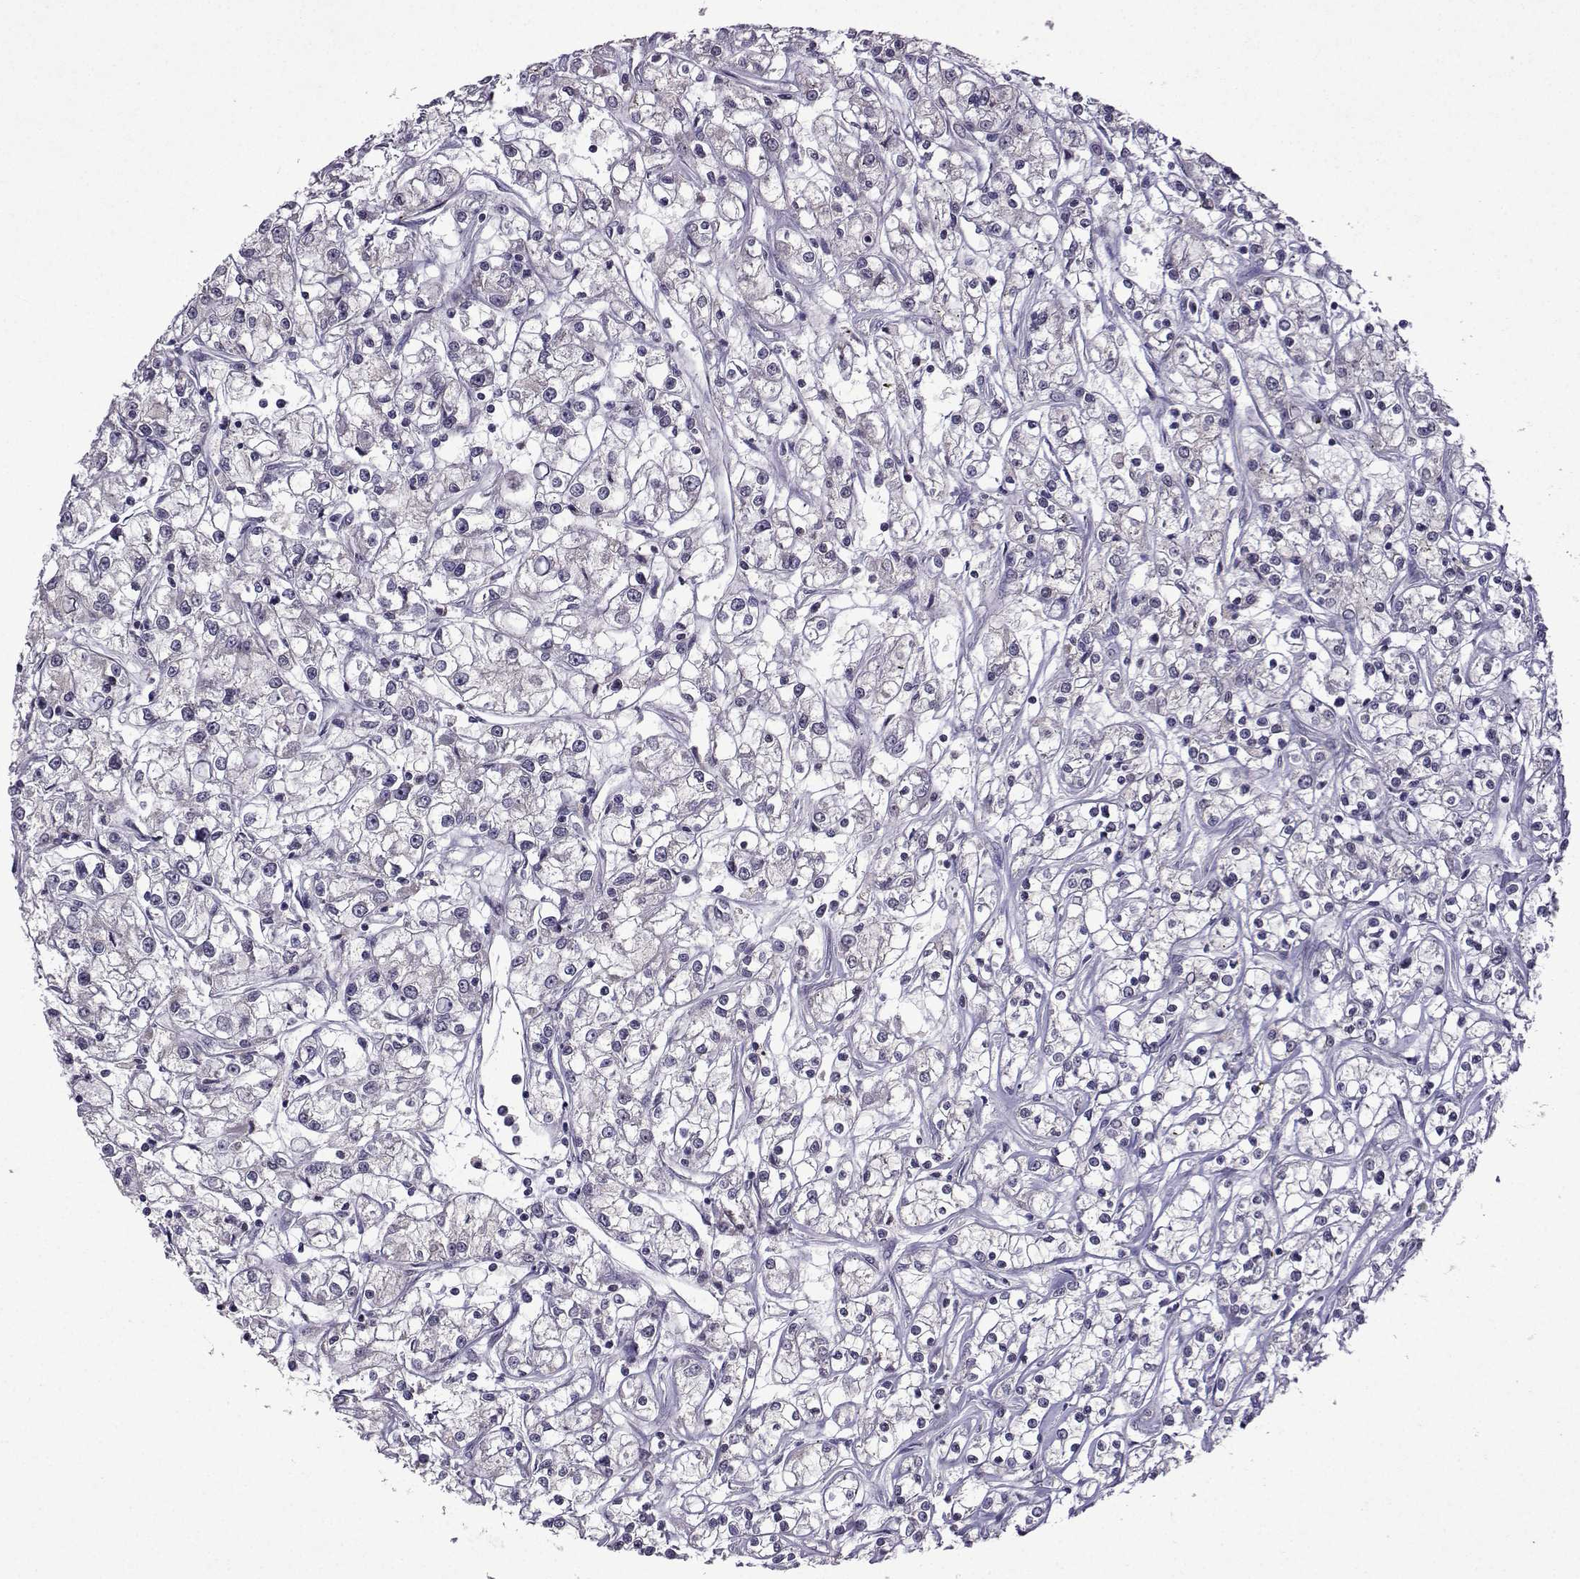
{"staining": {"intensity": "negative", "quantity": "none", "location": "none"}, "tissue": "renal cancer", "cell_type": "Tumor cells", "image_type": "cancer", "snomed": [{"axis": "morphology", "description": "Adenocarcinoma, NOS"}, {"axis": "topography", "description": "Kidney"}], "caption": "A high-resolution image shows IHC staining of adenocarcinoma (renal), which shows no significant positivity in tumor cells. The staining was performed using DAB to visualize the protein expression in brown, while the nuclei were stained in blue with hematoxylin (Magnification: 20x).", "gene": "CCL28", "patient": {"sex": "female", "age": 59}}